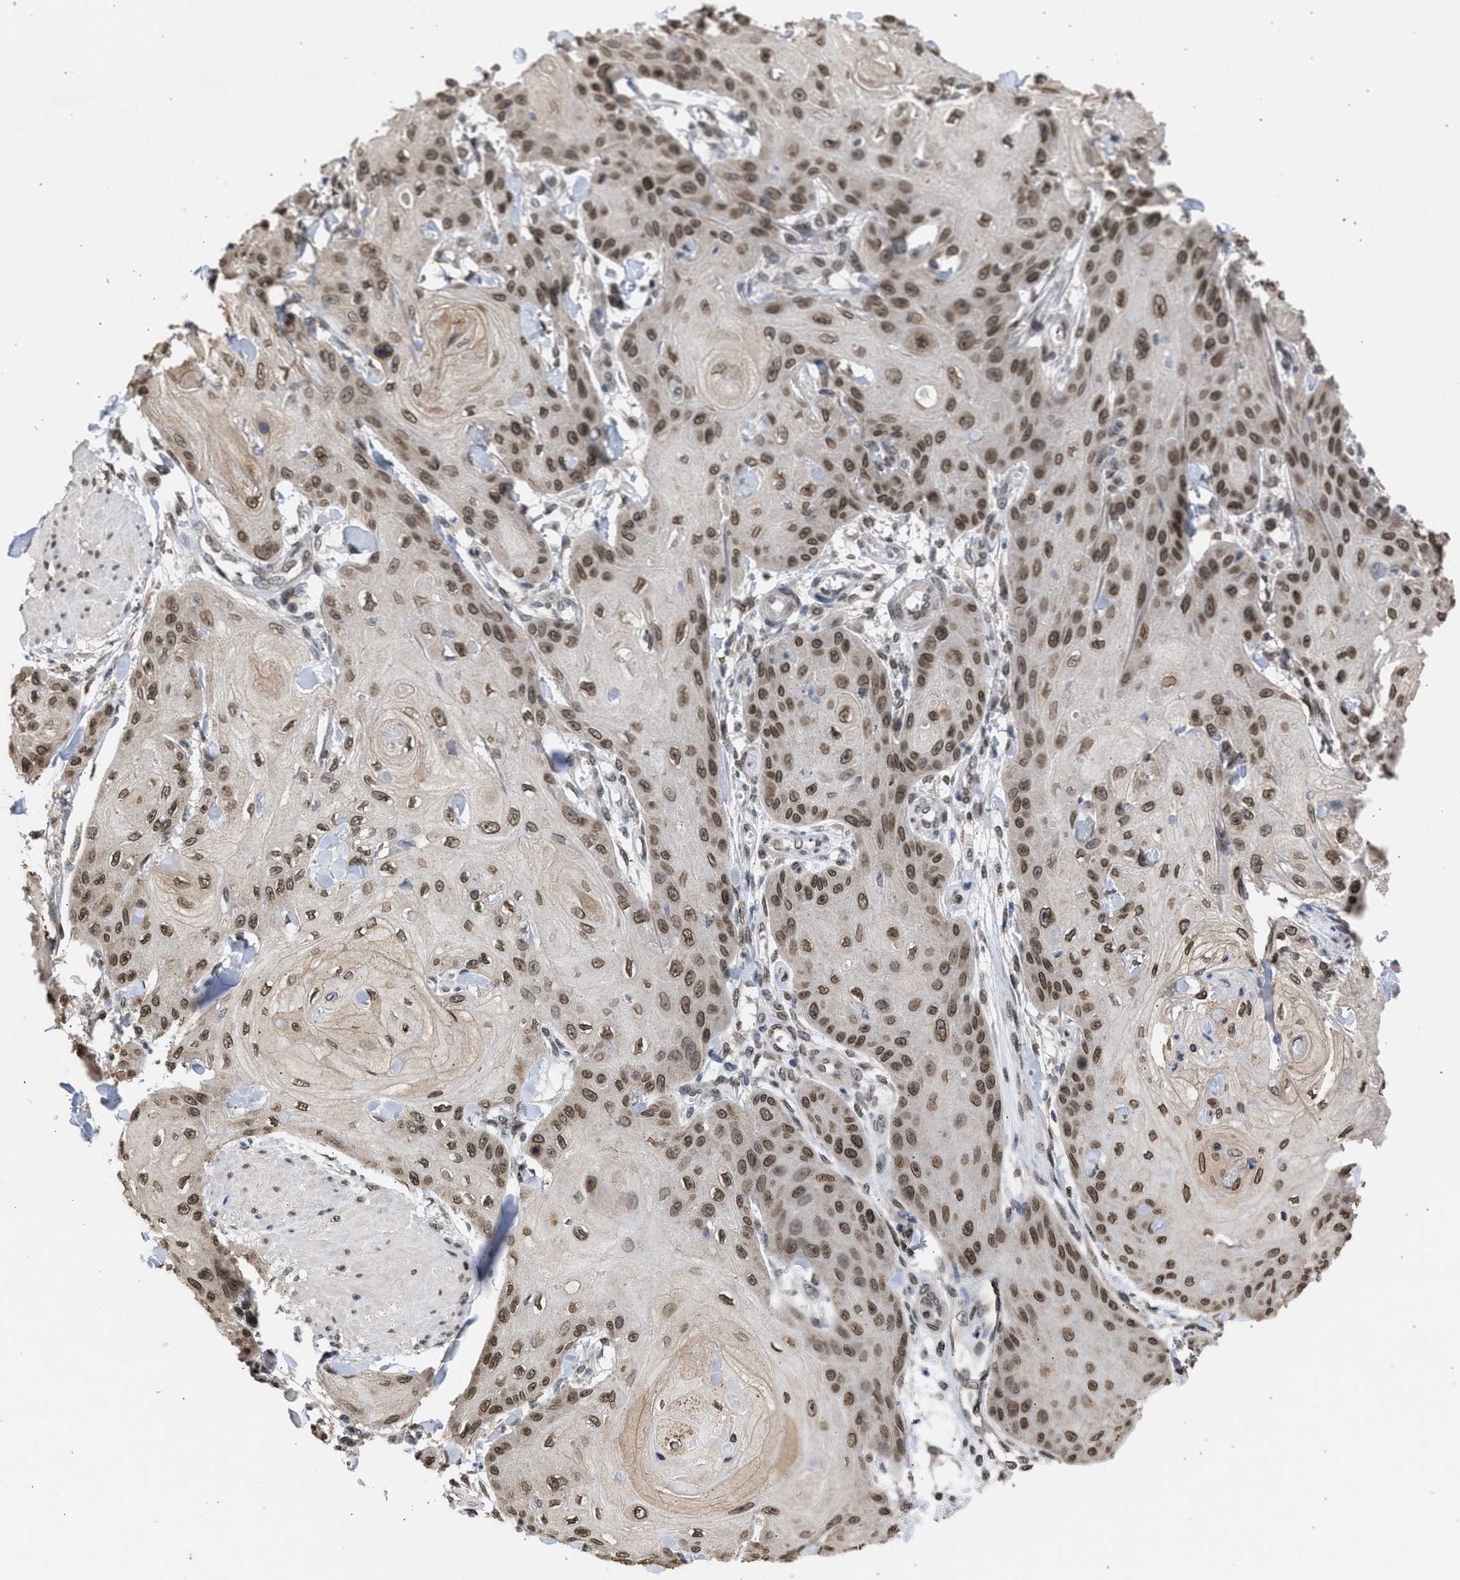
{"staining": {"intensity": "moderate", "quantity": ">75%", "location": "cytoplasmic/membranous,nuclear"}, "tissue": "skin cancer", "cell_type": "Tumor cells", "image_type": "cancer", "snomed": [{"axis": "morphology", "description": "Squamous cell carcinoma, NOS"}, {"axis": "topography", "description": "Skin"}], "caption": "Moderate cytoplasmic/membranous and nuclear staining for a protein is identified in approximately >75% of tumor cells of squamous cell carcinoma (skin) using IHC.", "gene": "NUP35", "patient": {"sex": "male", "age": 74}}